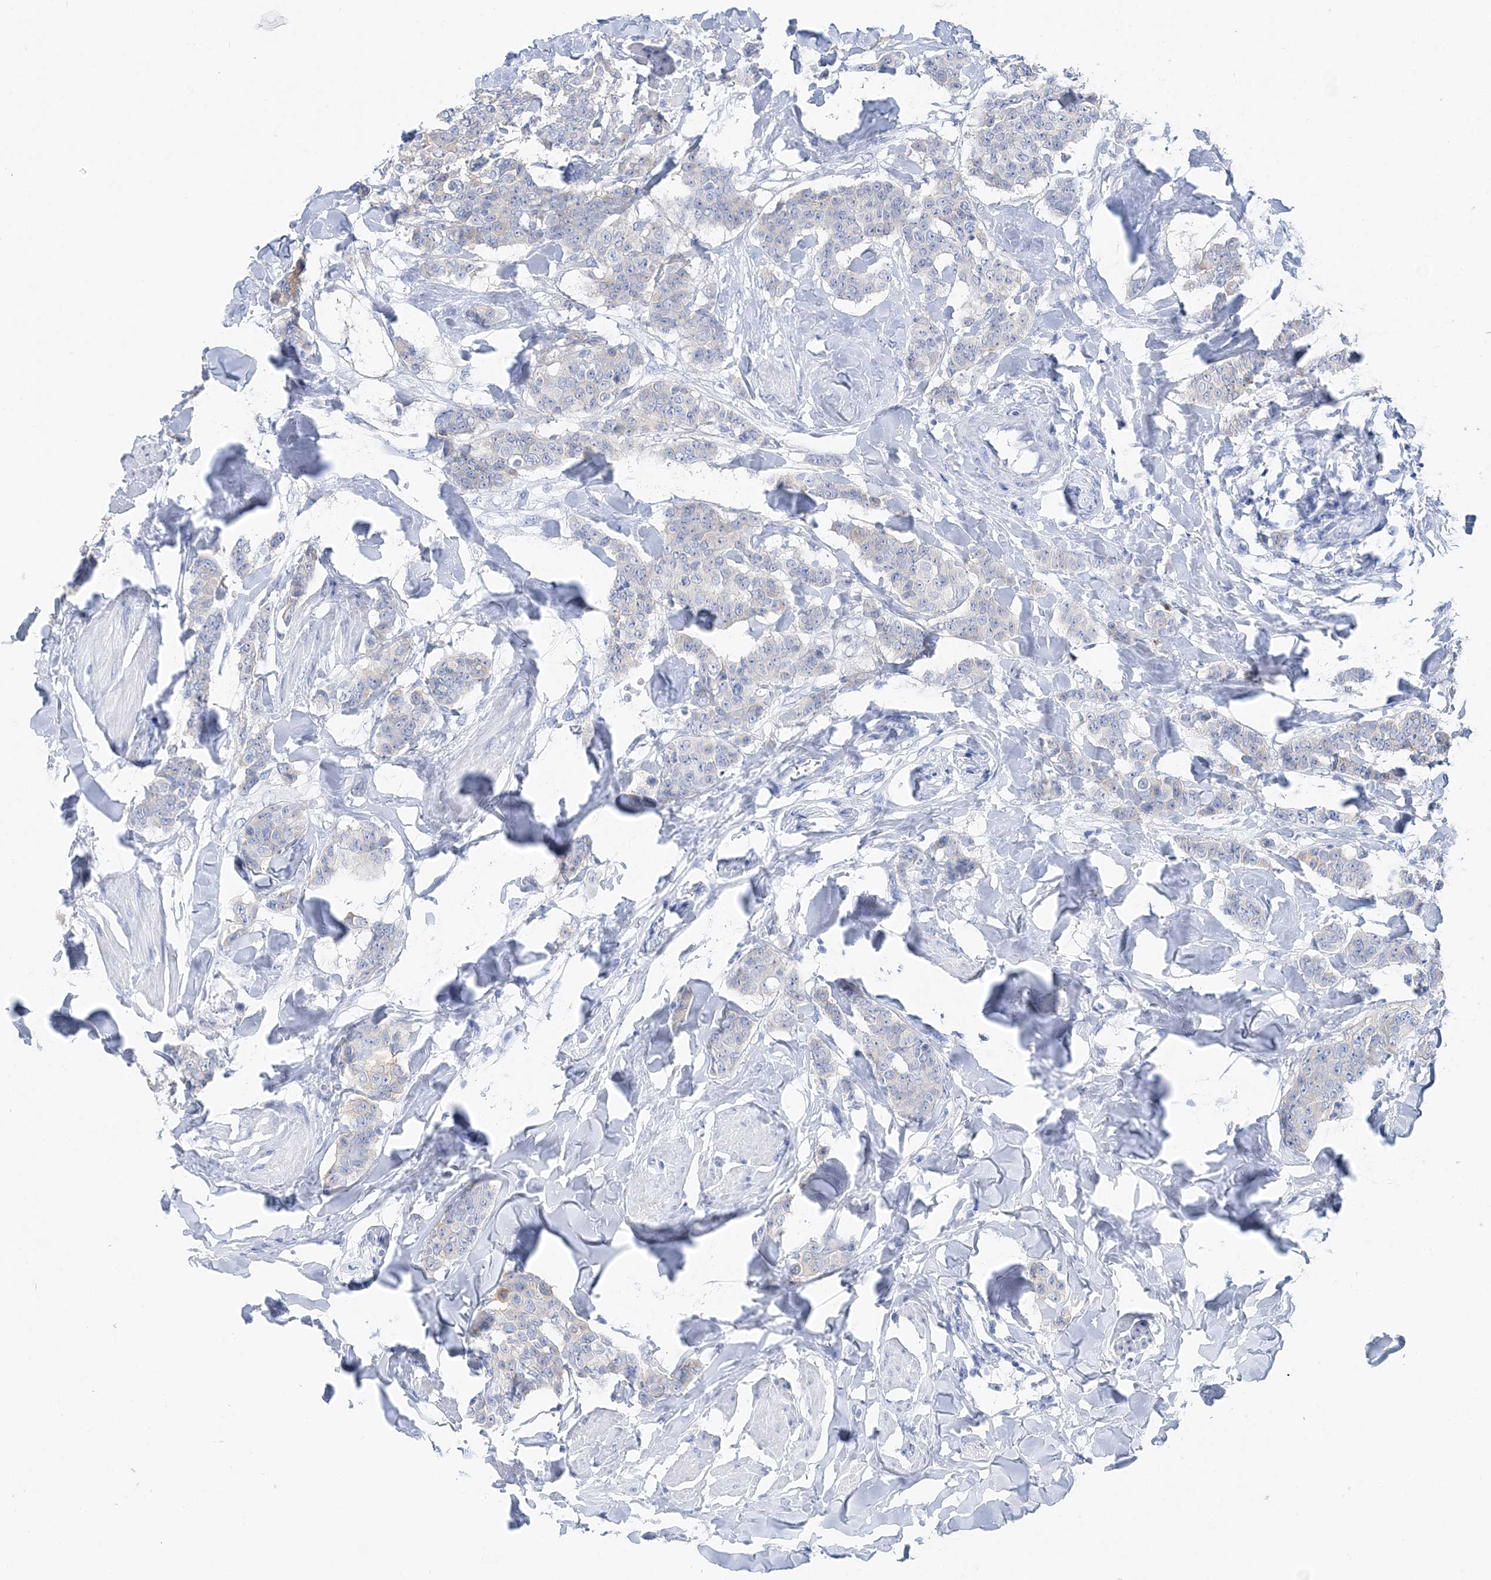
{"staining": {"intensity": "negative", "quantity": "none", "location": "none"}, "tissue": "breast cancer", "cell_type": "Tumor cells", "image_type": "cancer", "snomed": [{"axis": "morphology", "description": "Duct carcinoma"}, {"axis": "topography", "description": "Breast"}], "caption": "This is an immunohistochemistry image of human breast invasive ductal carcinoma. There is no staining in tumor cells.", "gene": "SLC5A6", "patient": {"sex": "female", "age": 40}}